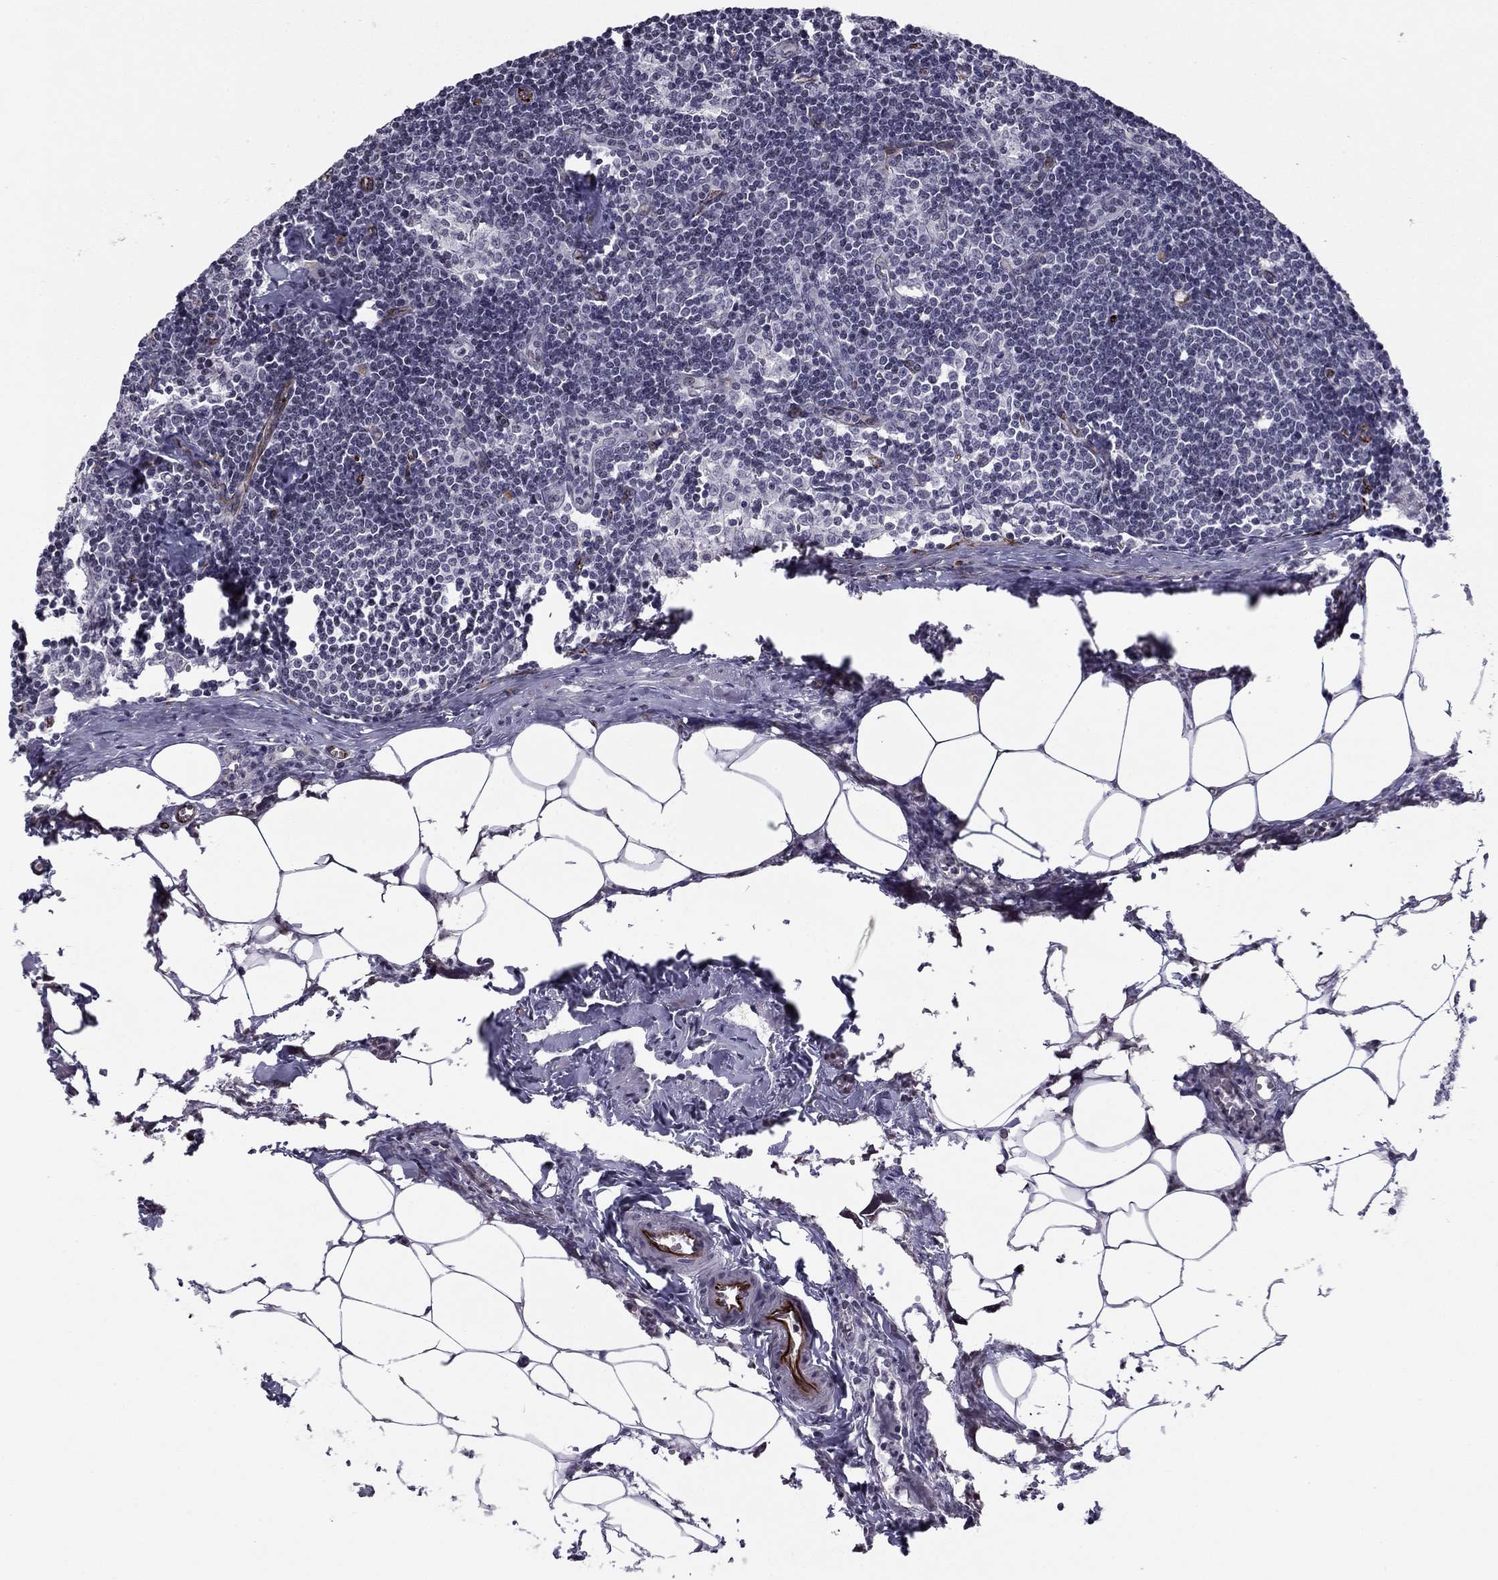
{"staining": {"intensity": "negative", "quantity": "none", "location": "none"}, "tissue": "lymph node", "cell_type": "Non-germinal center cells", "image_type": "normal", "snomed": [{"axis": "morphology", "description": "Normal tissue, NOS"}, {"axis": "topography", "description": "Lymph node"}], "caption": "DAB immunohistochemical staining of unremarkable lymph node demonstrates no significant staining in non-germinal center cells.", "gene": "ANKS4B", "patient": {"sex": "female", "age": 51}}